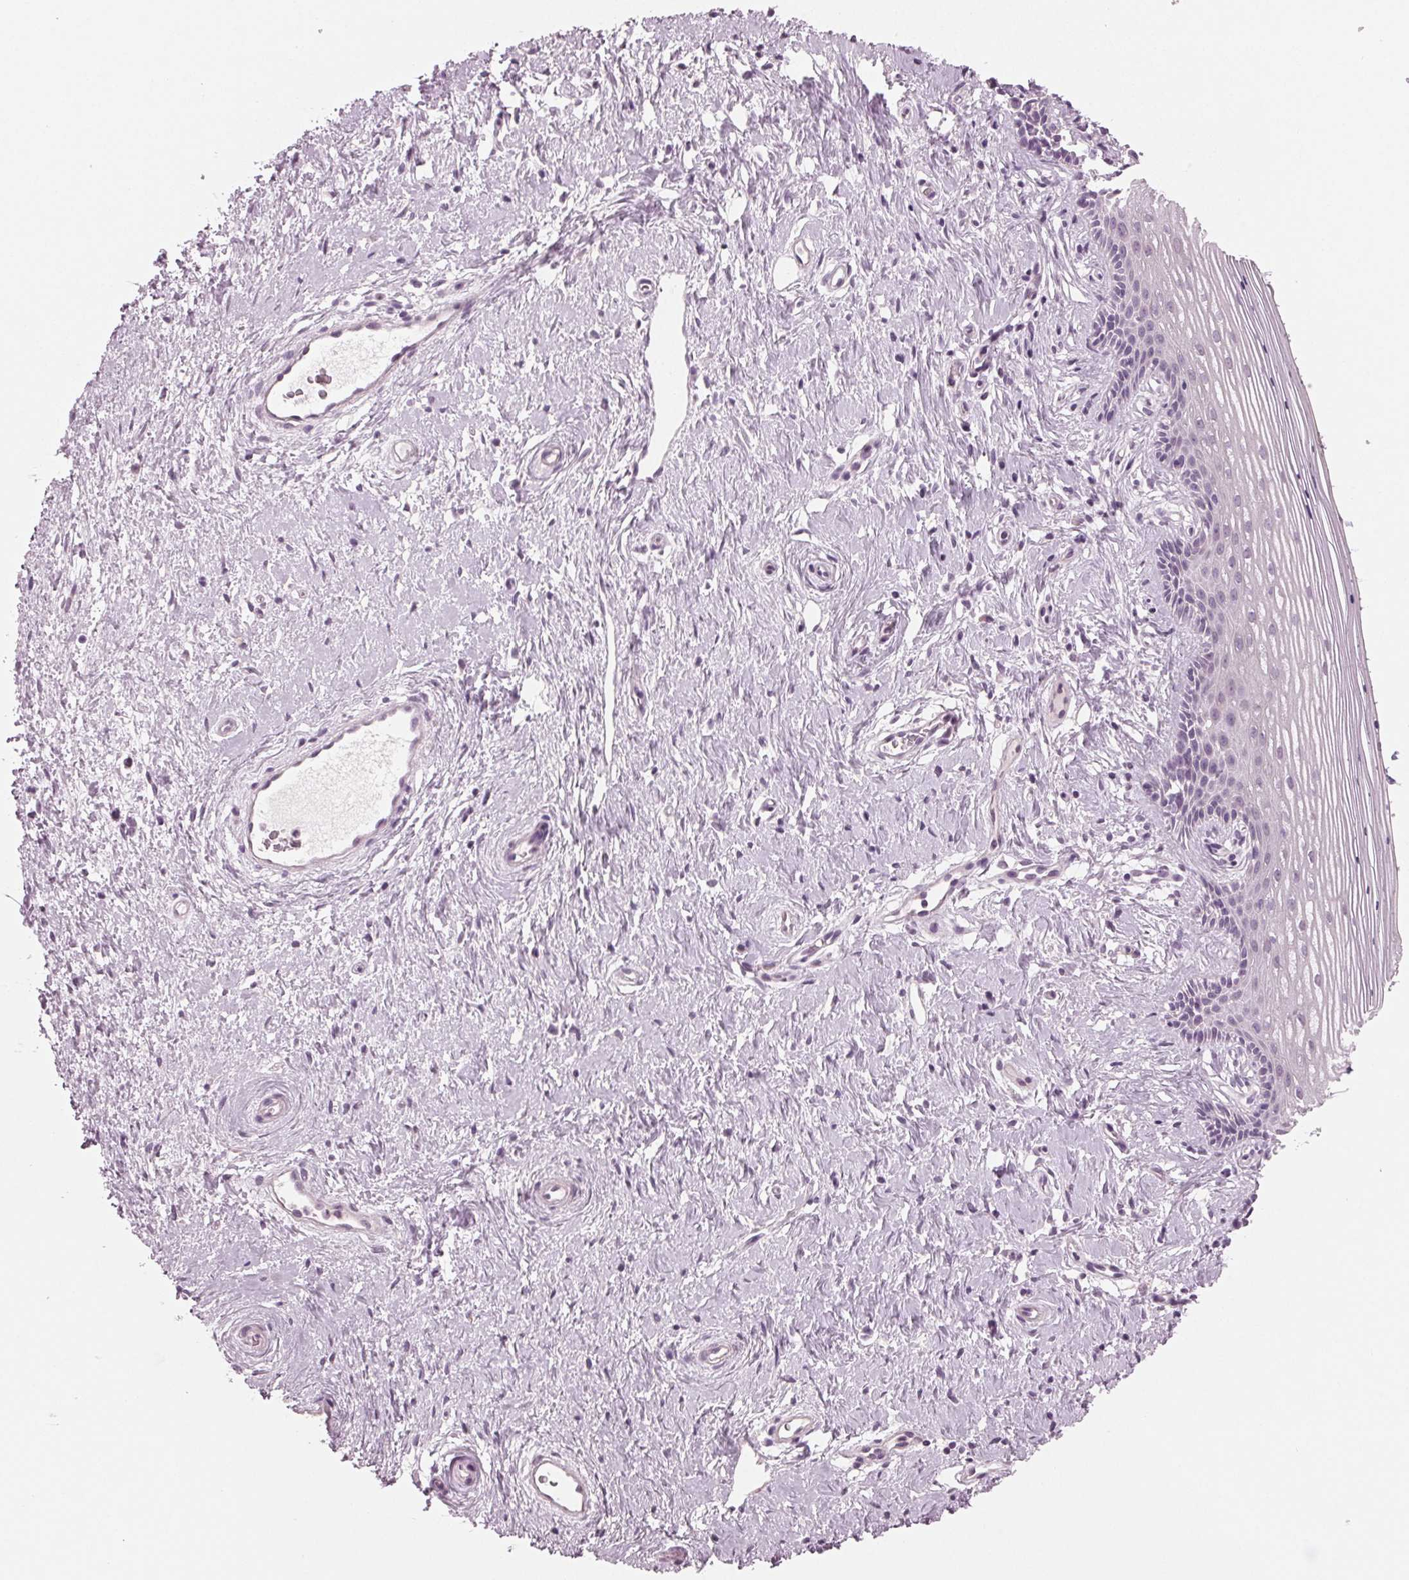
{"staining": {"intensity": "negative", "quantity": "none", "location": "none"}, "tissue": "vagina", "cell_type": "Squamous epithelial cells", "image_type": "normal", "snomed": [{"axis": "morphology", "description": "Normal tissue, NOS"}, {"axis": "topography", "description": "Vagina"}], "caption": "Immunohistochemical staining of normal vagina reveals no significant staining in squamous epithelial cells. Brightfield microscopy of immunohistochemistry (IHC) stained with DAB (brown) and hematoxylin (blue), captured at high magnification.", "gene": "PRAP1", "patient": {"sex": "female", "age": 42}}